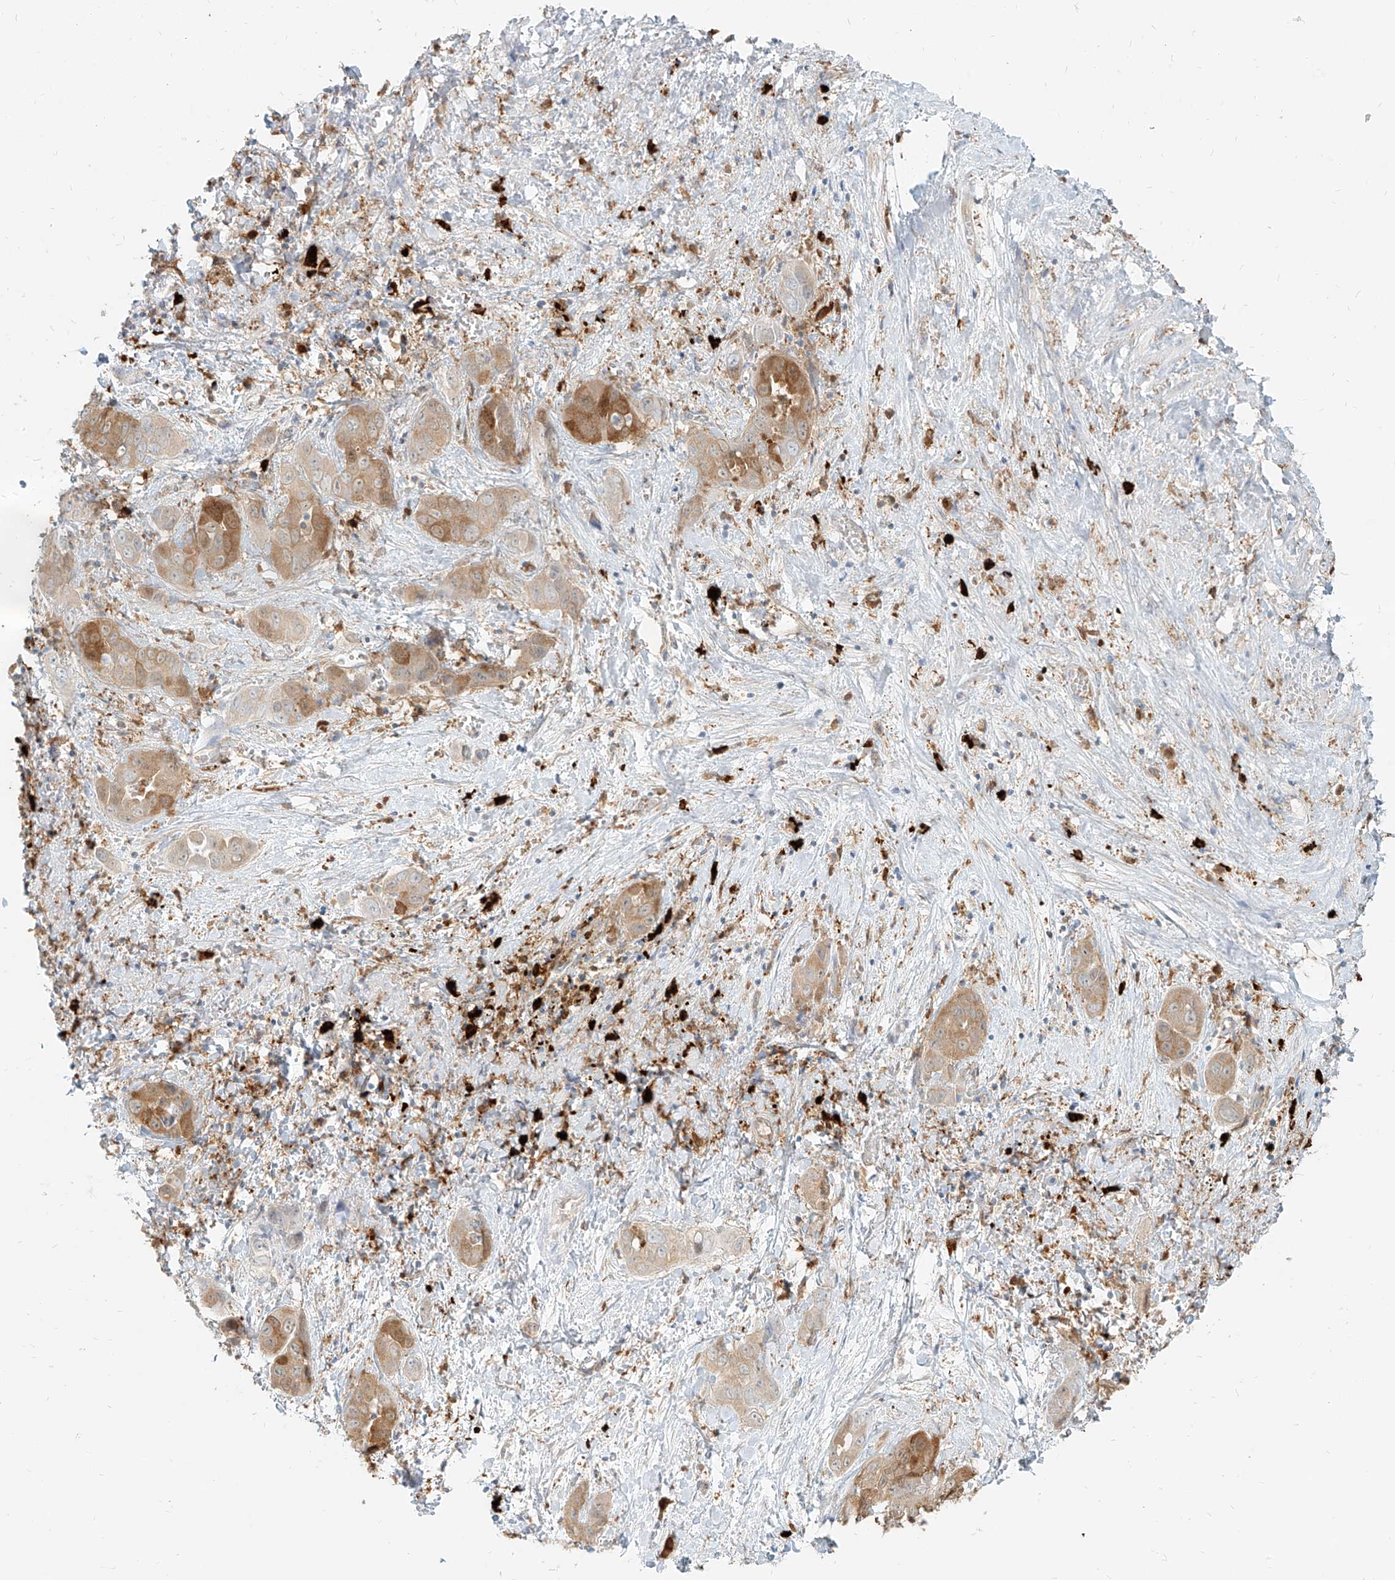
{"staining": {"intensity": "moderate", "quantity": ">75%", "location": "cytoplasmic/membranous"}, "tissue": "liver cancer", "cell_type": "Tumor cells", "image_type": "cancer", "snomed": [{"axis": "morphology", "description": "Cholangiocarcinoma"}, {"axis": "topography", "description": "Liver"}], "caption": "Liver cancer stained with a protein marker exhibits moderate staining in tumor cells.", "gene": "PGD", "patient": {"sex": "female", "age": 52}}